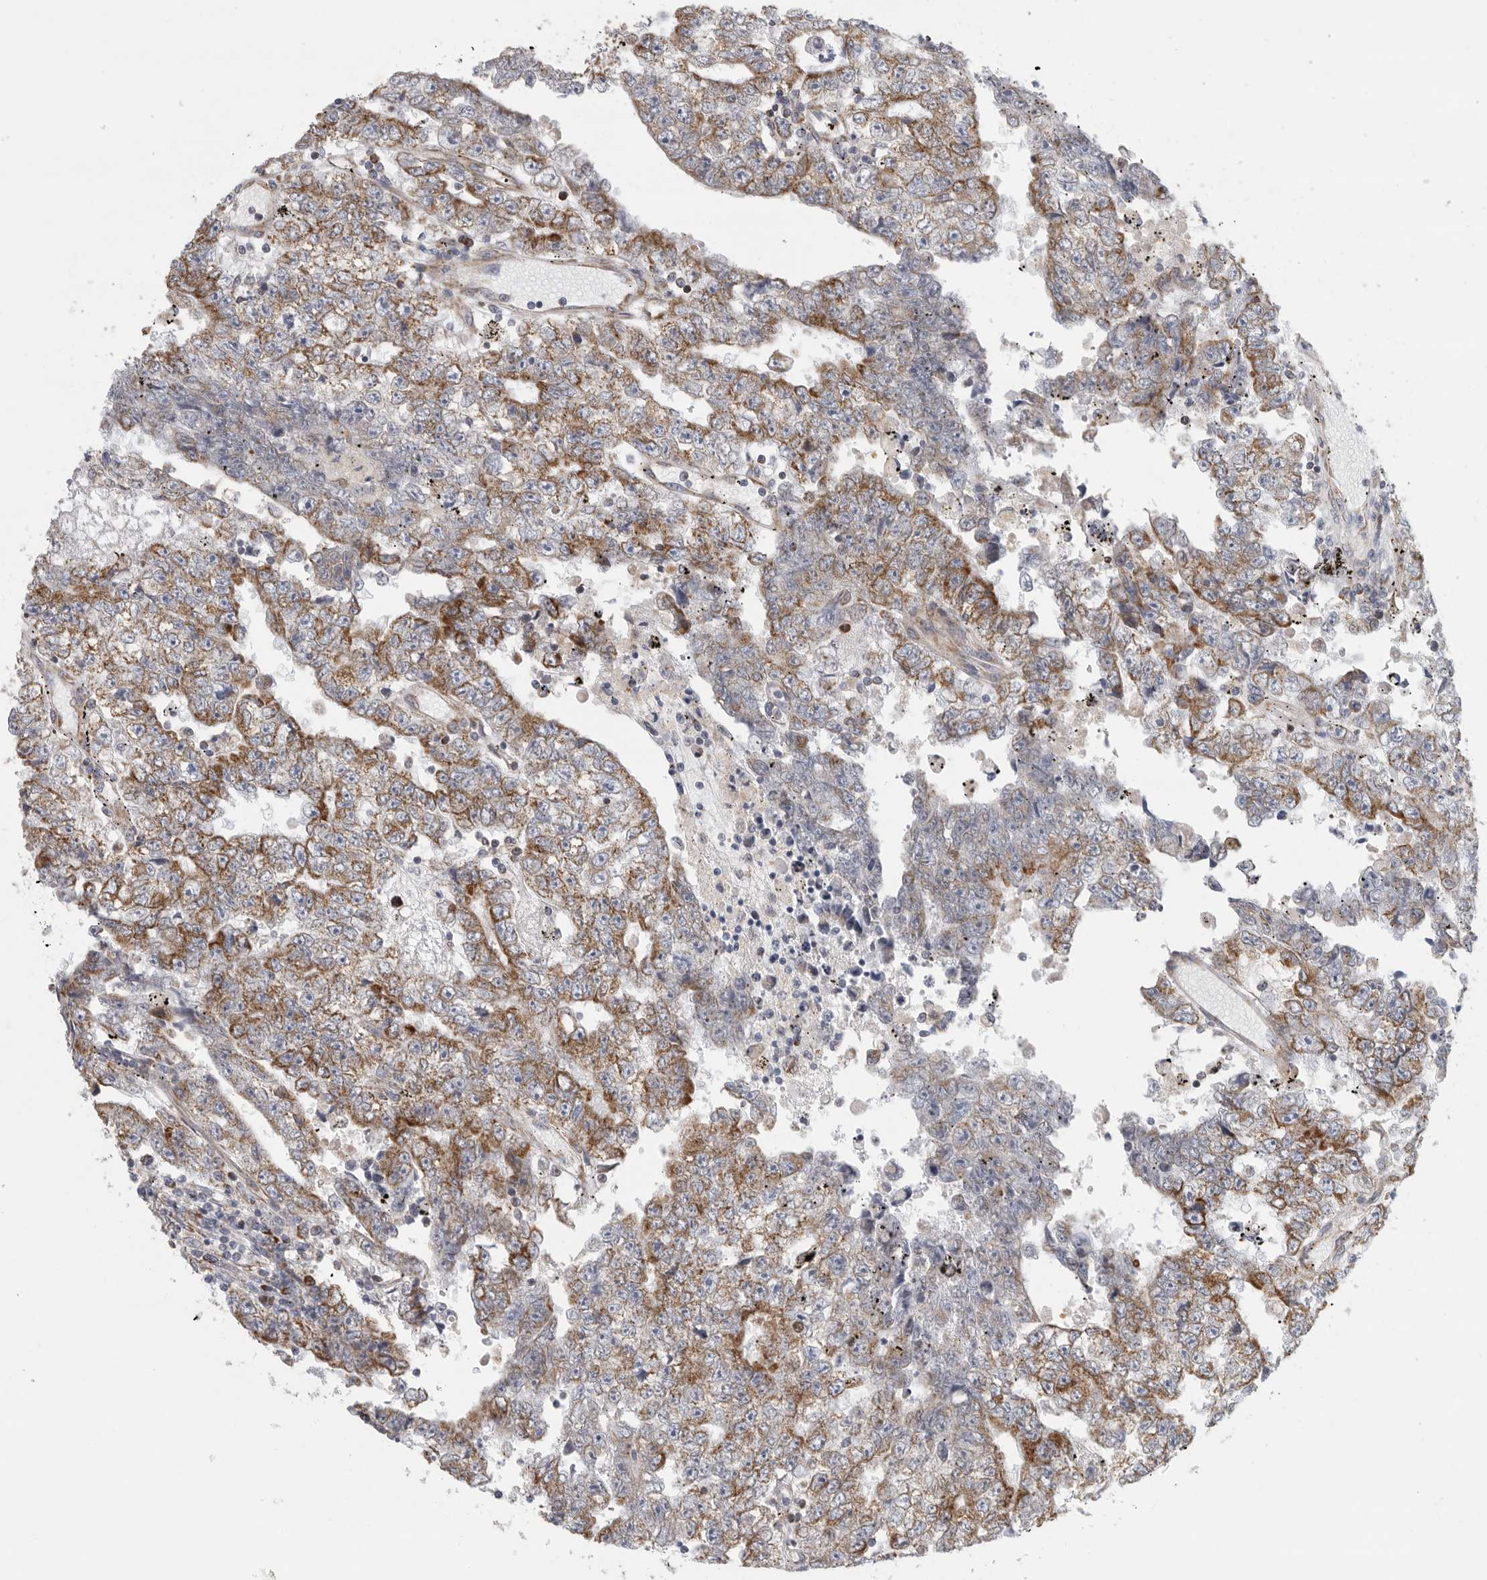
{"staining": {"intensity": "moderate", "quantity": ">75%", "location": "cytoplasmic/membranous"}, "tissue": "testis cancer", "cell_type": "Tumor cells", "image_type": "cancer", "snomed": [{"axis": "morphology", "description": "Carcinoma, Embryonal, NOS"}, {"axis": "topography", "description": "Testis"}], "caption": "Tumor cells reveal medium levels of moderate cytoplasmic/membranous expression in approximately >75% of cells in testis embryonal carcinoma.", "gene": "FKBP8", "patient": {"sex": "male", "age": 25}}